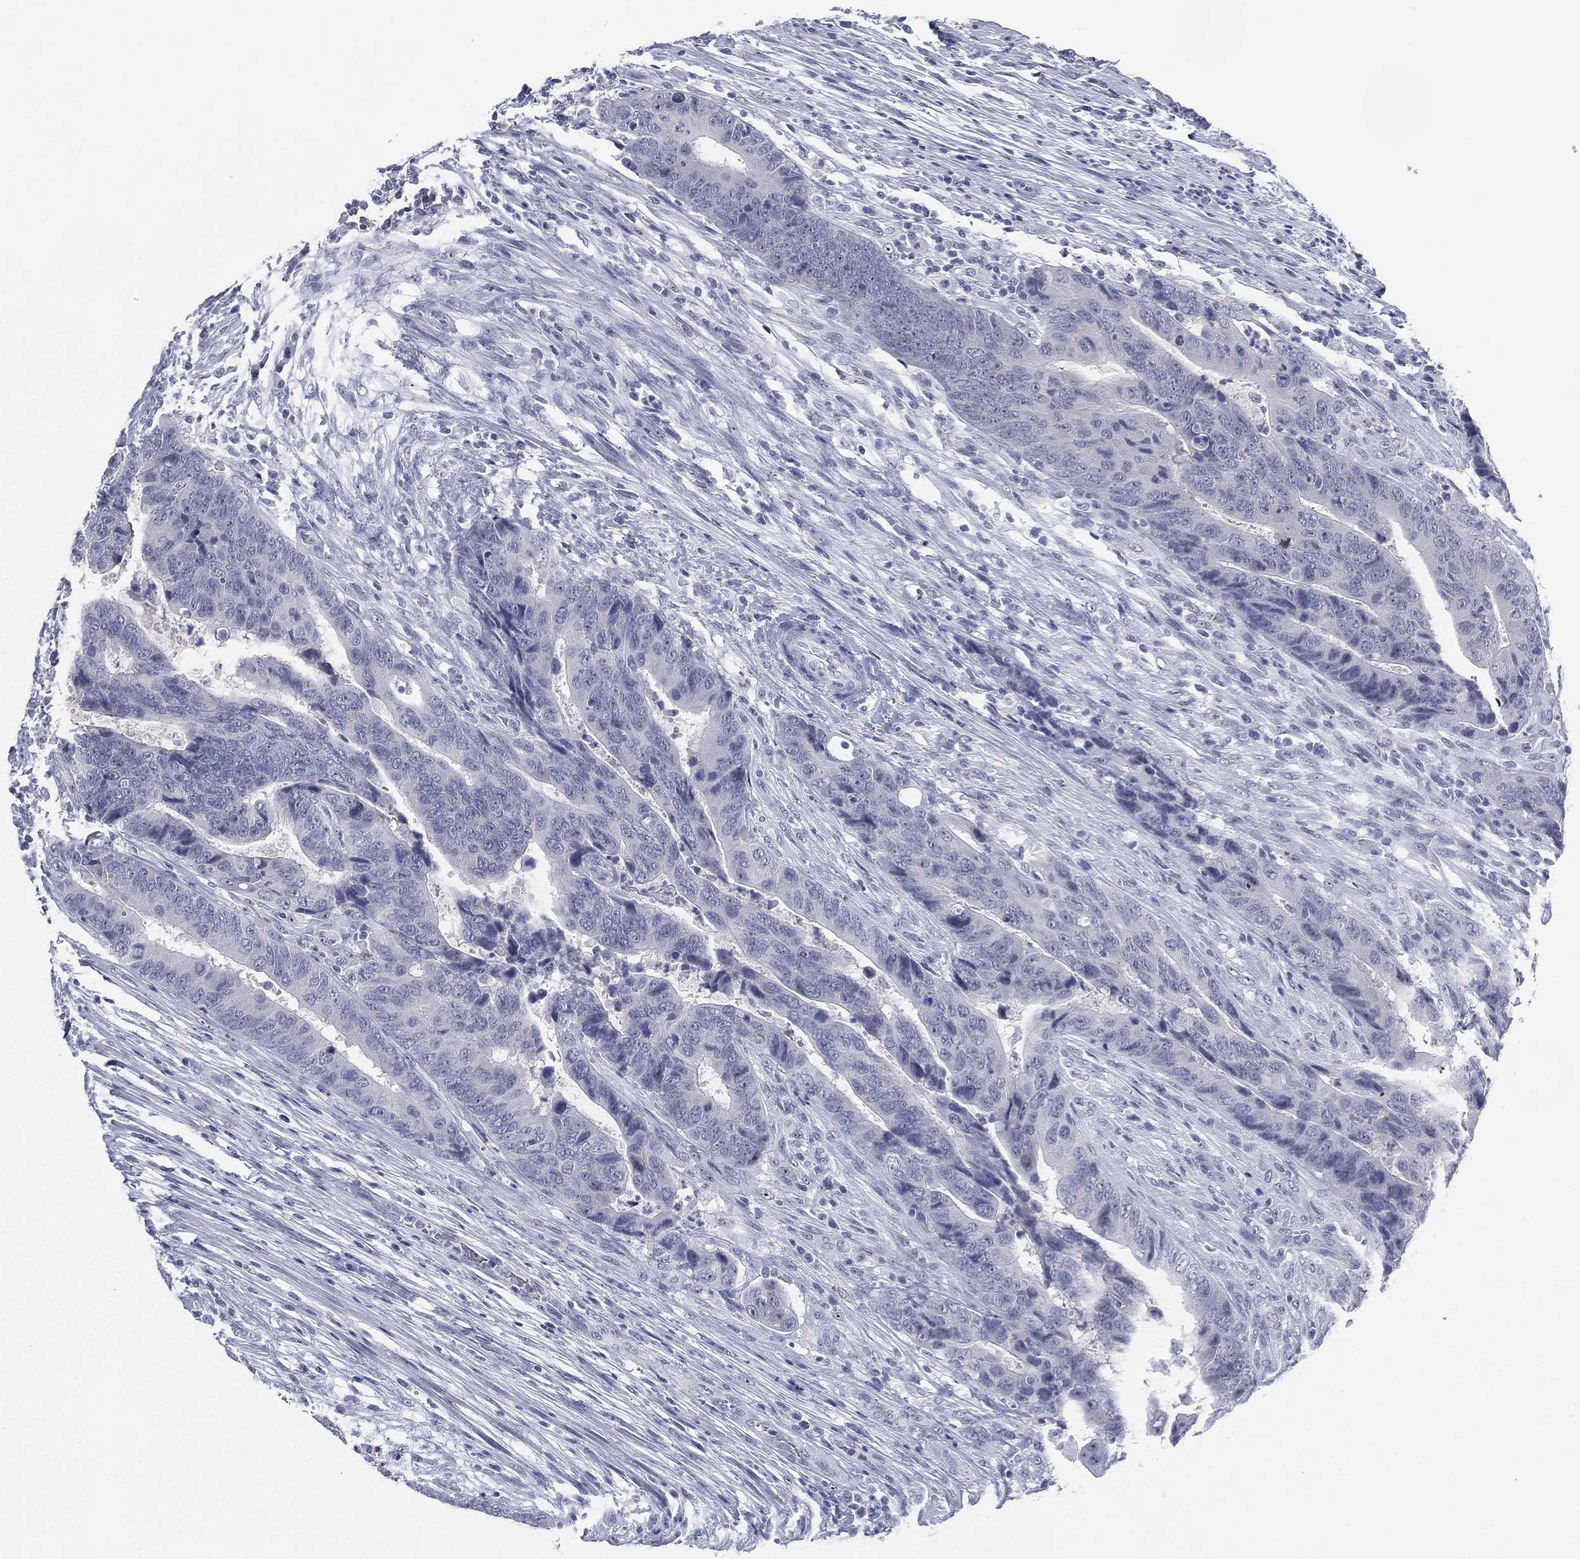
{"staining": {"intensity": "negative", "quantity": "none", "location": "none"}, "tissue": "colorectal cancer", "cell_type": "Tumor cells", "image_type": "cancer", "snomed": [{"axis": "morphology", "description": "Adenocarcinoma, NOS"}, {"axis": "topography", "description": "Colon"}], "caption": "A micrograph of adenocarcinoma (colorectal) stained for a protein reveals no brown staining in tumor cells. Nuclei are stained in blue.", "gene": "CD22", "patient": {"sex": "female", "age": 56}}